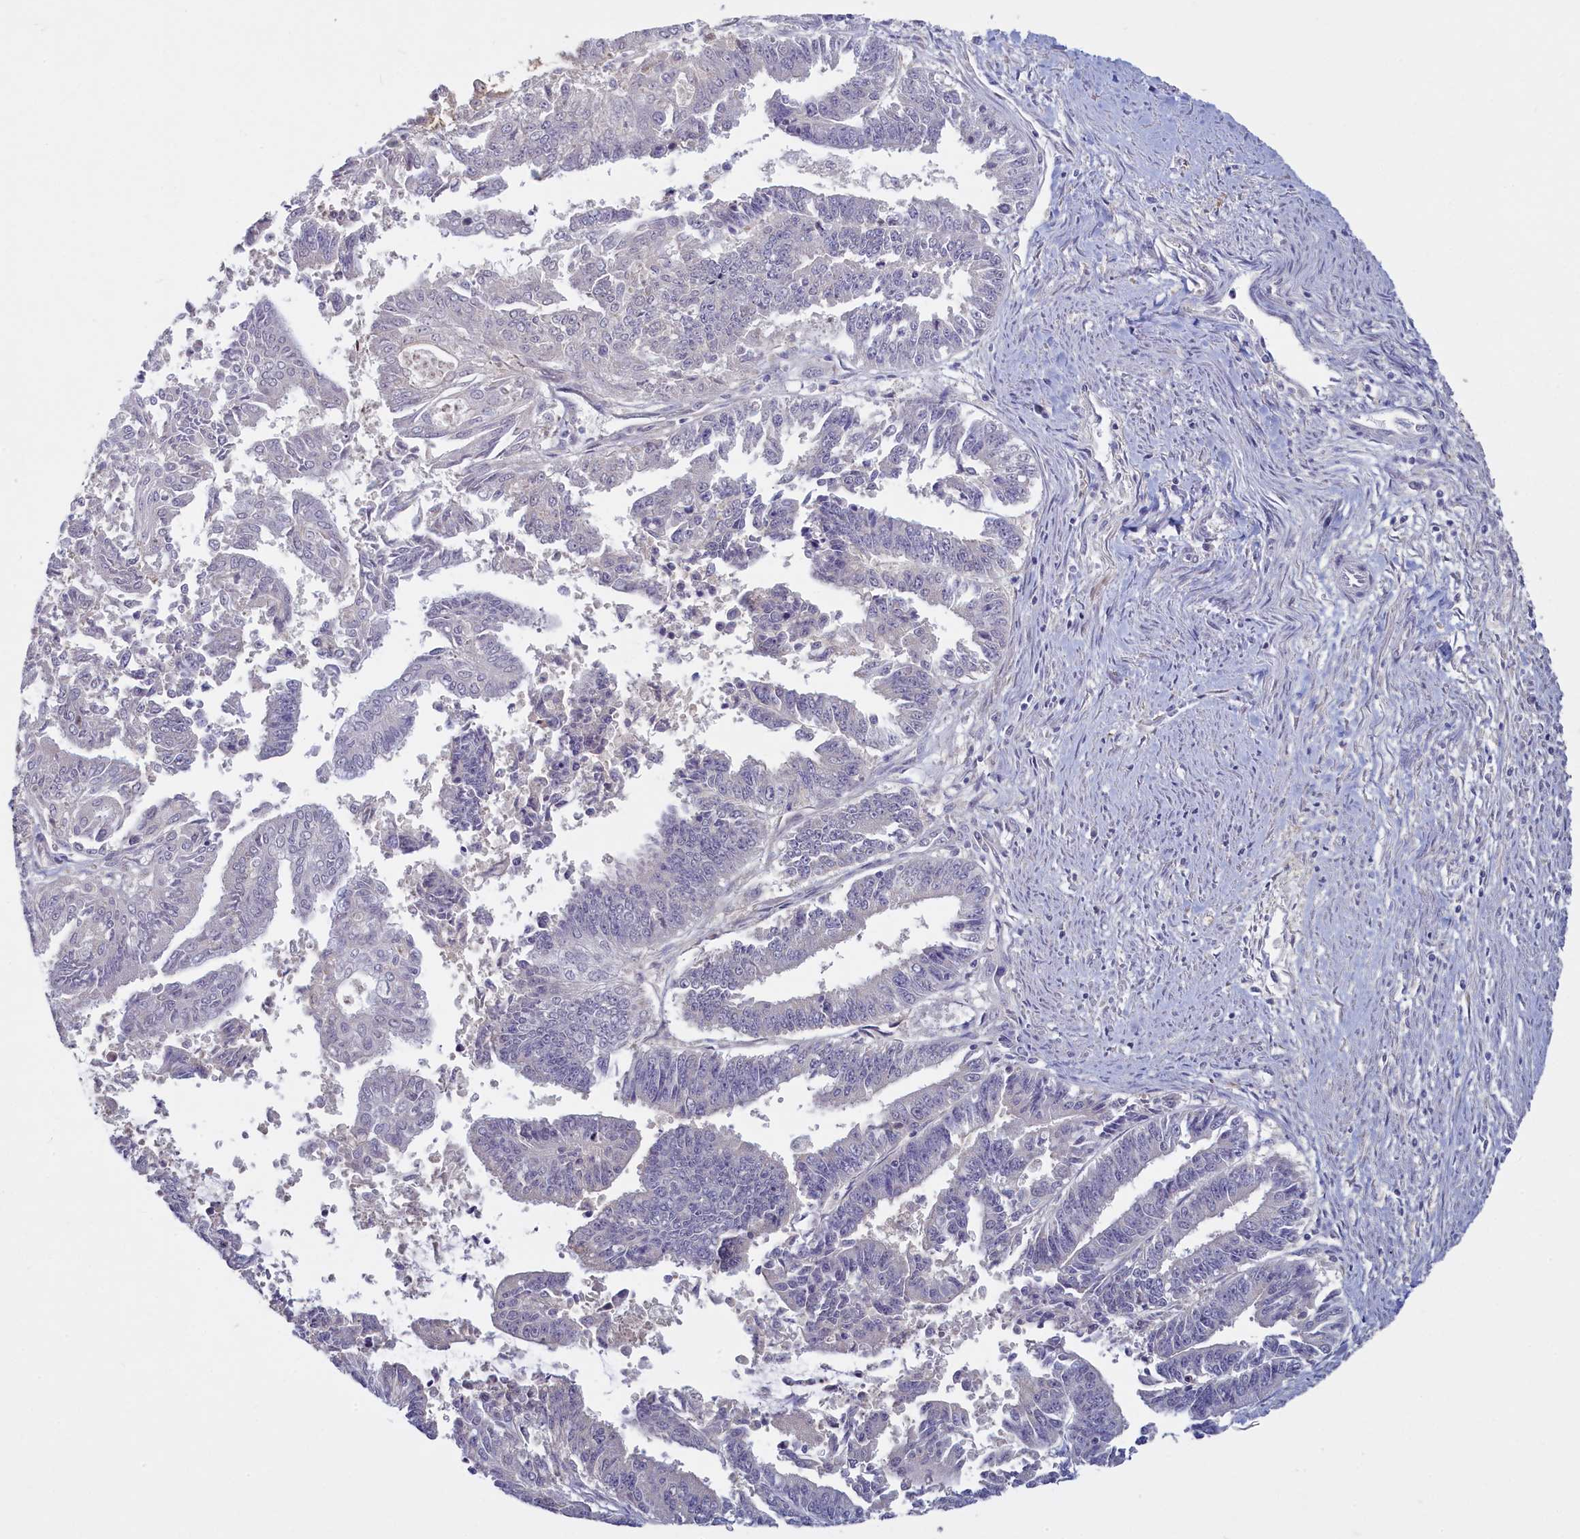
{"staining": {"intensity": "negative", "quantity": "none", "location": "none"}, "tissue": "endometrial cancer", "cell_type": "Tumor cells", "image_type": "cancer", "snomed": [{"axis": "morphology", "description": "Adenocarcinoma, NOS"}, {"axis": "topography", "description": "Endometrium"}], "caption": "DAB immunohistochemical staining of endometrial cancer demonstrates no significant staining in tumor cells.", "gene": "UCHL3", "patient": {"sex": "female", "age": 73}}